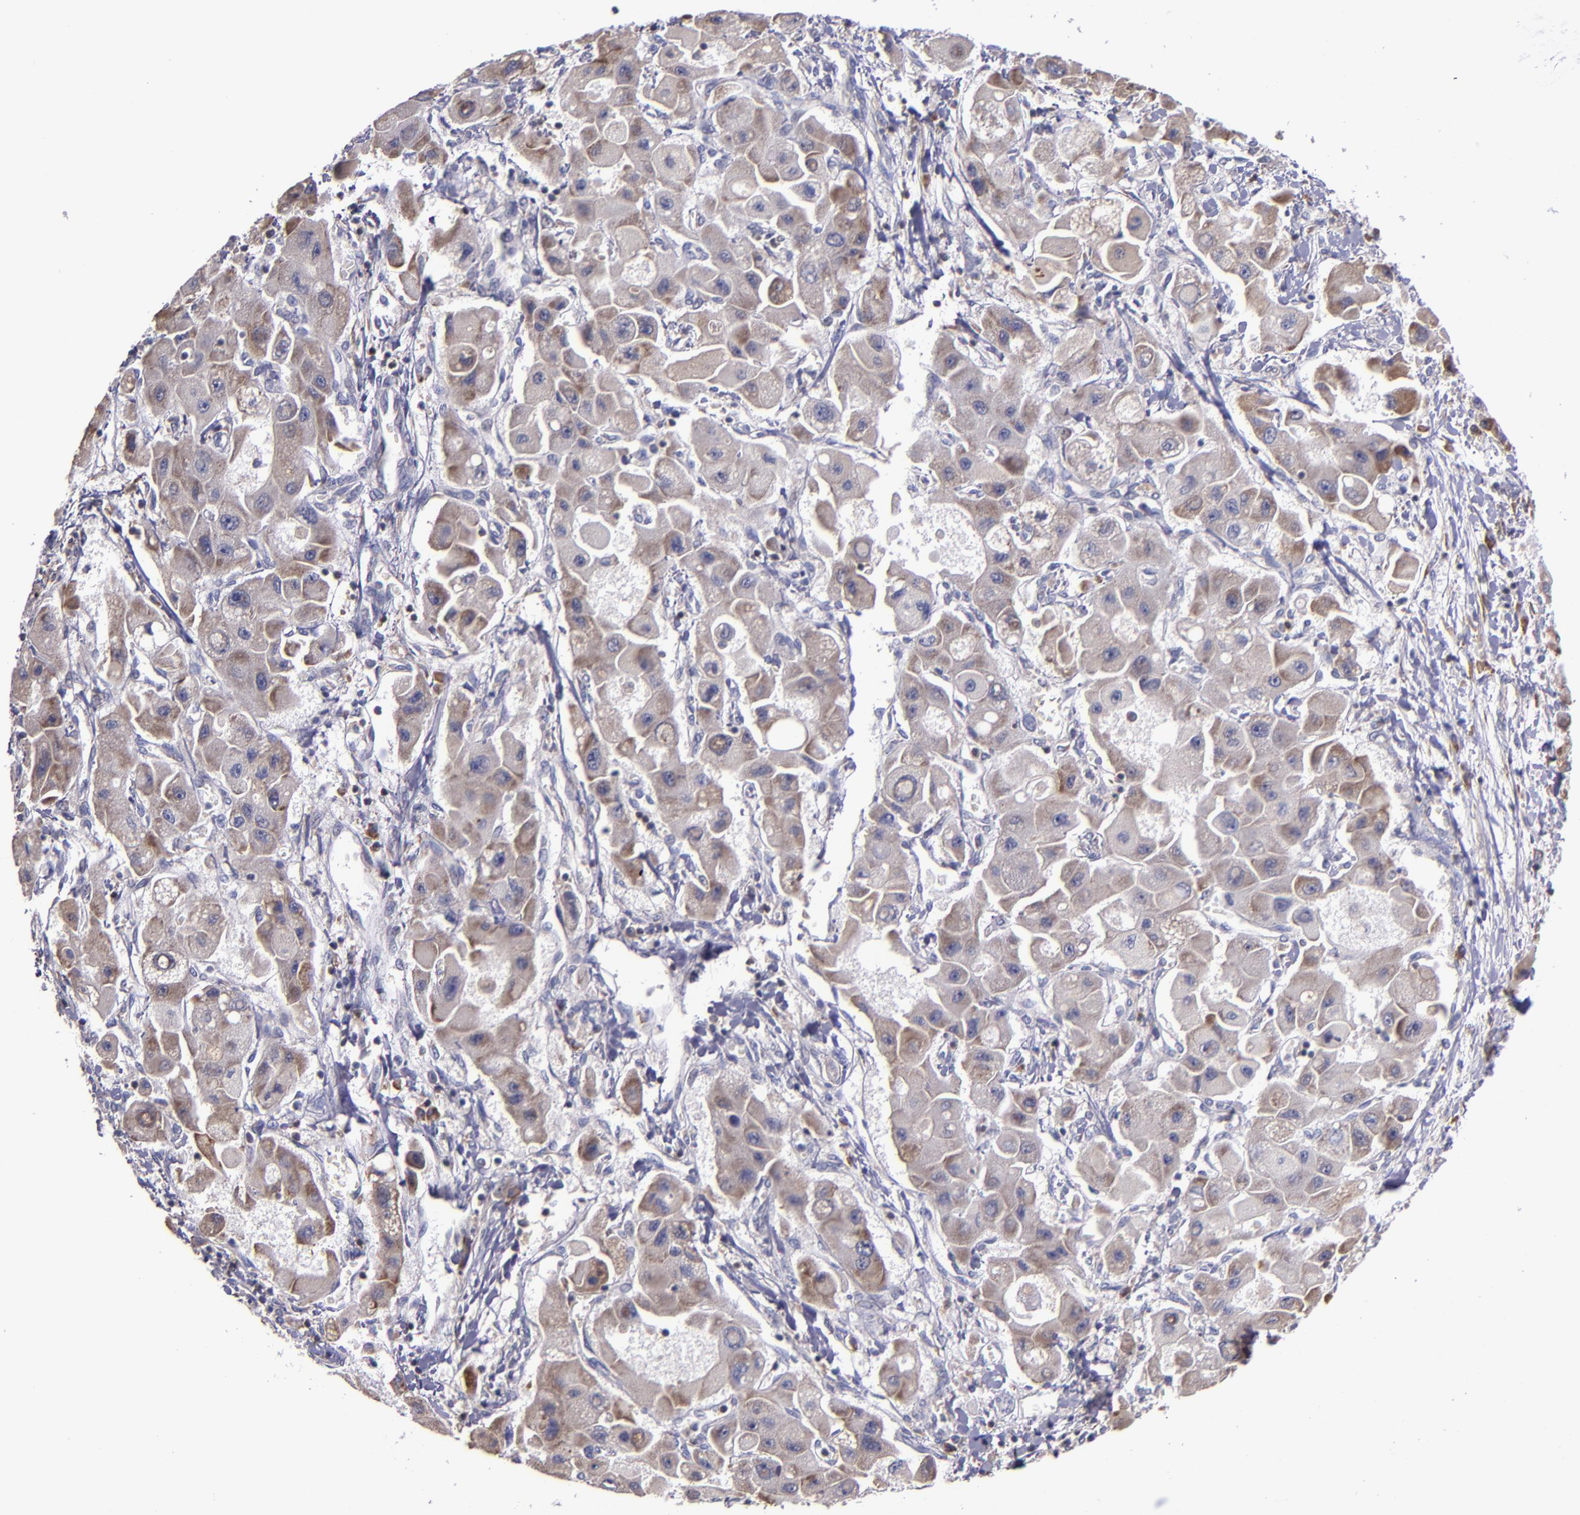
{"staining": {"intensity": "moderate", "quantity": ">75%", "location": "cytoplasmic/membranous"}, "tissue": "liver cancer", "cell_type": "Tumor cells", "image_type": "cancer", "snomed": [{"axis": "morphology", "description": "Carcinoma, Hepatocellular, NOS"}, {"axis": "topography", "description": "Liver"}], "caption": "Protein expression analysis of liver cancer (hepatocellular carcinoma) demonstrates moderate cytoplasmic/membranous staining in approximately >75% of tumor cells.", "gene": "EIF4ENIF1", "patient": {"sex": "male", "age": 24}}